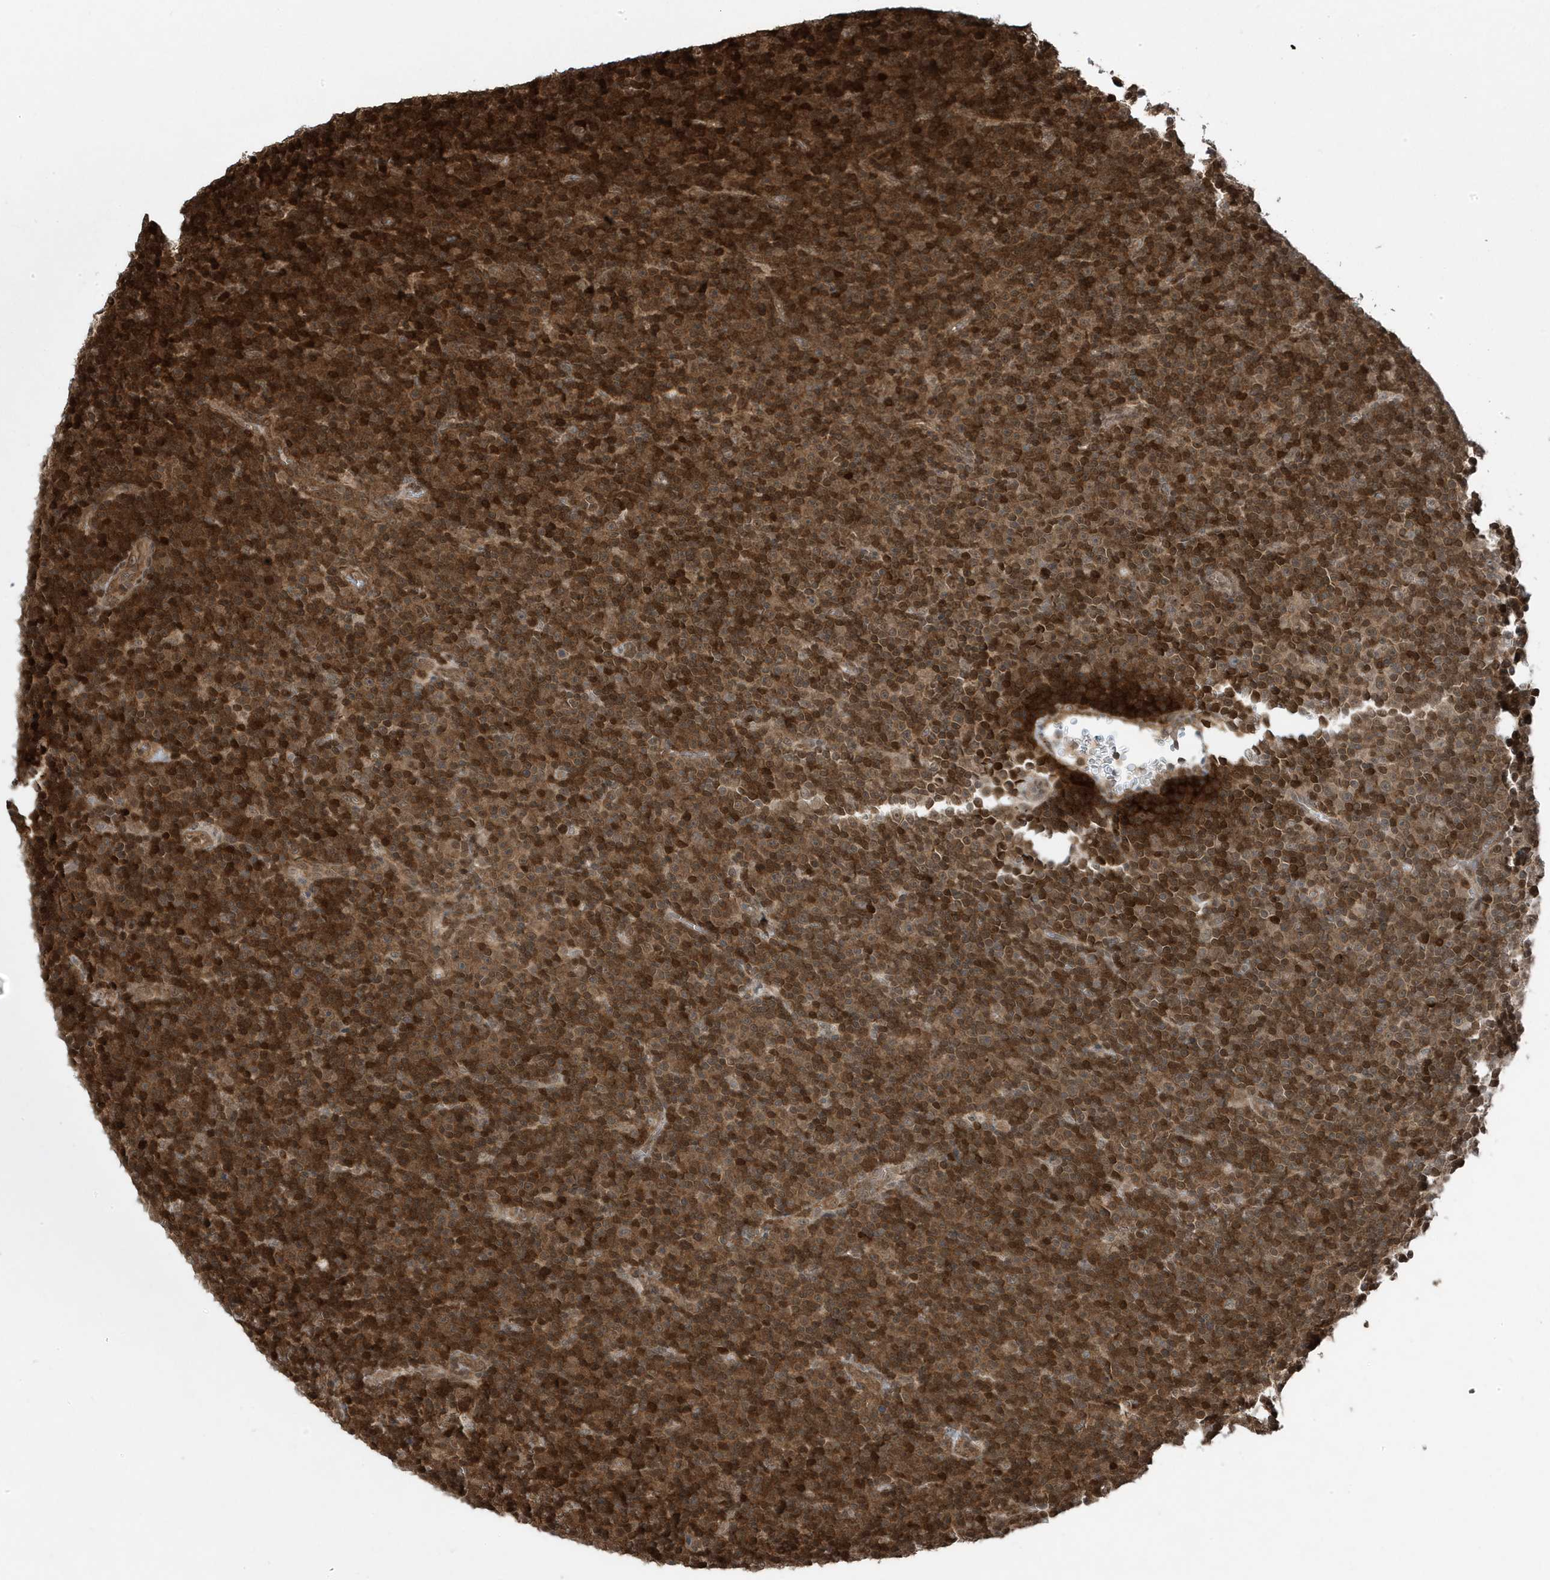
{"staining": {"intensity": "moderate", "quantity": ">75%", "location": "cytoplasmic/membranous,nuclear"}, "tissue": "lymphoma", "cell_type": "Tumor cells", "image_type": "cancer", "snomed": [{"axis": "morphology", "description": "Malignant lymphoma, non-Hodgkin's type, Low grade"}, {"axis": "topography", "description": "Lymph node"}], "caption": "IHC histopathology image of human lymphoma stained for a protein (brown), which displays medium levels of moderate cytoplasmic/membranous and nuclear expression in about >75% of tumor cells.", "gene": "MAPK1IP1L", "patient": {"sex": "female", "age": 67}}